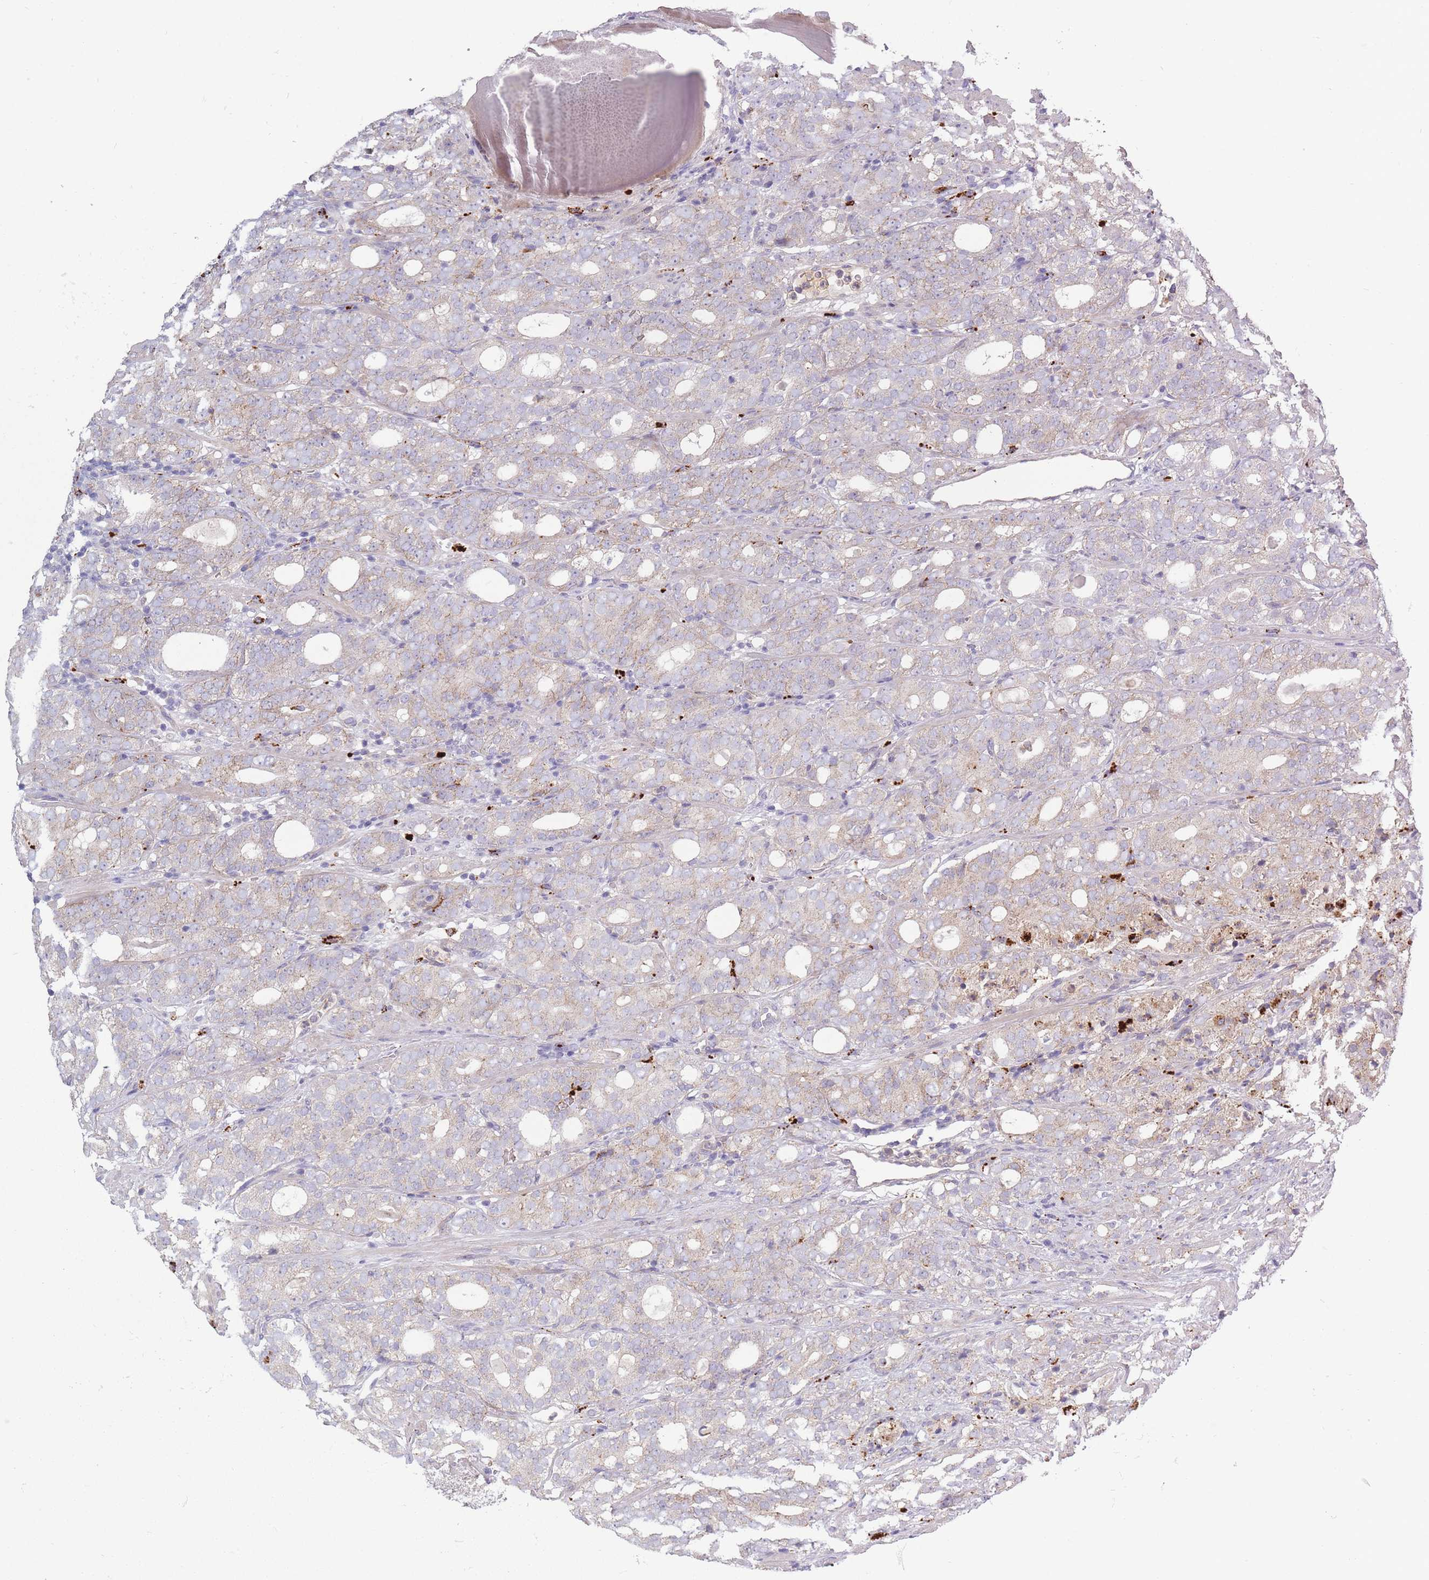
{"staining": {"intensity": "weak", "quantity": "<25%", "location": "cytoplasmic/membranous"}, "tissue": "prostate cancer", "cell_type": "Tumor cells", "image_type": "cancer", "snomed": [{"axis": "morphology", "description": "Adenocarcinoma, High grade"}, {"axis": "topography", "description": "Prostate"}], "caption": "Immunohistochemical staining of human high-grade adenocarcinoma (prostate) demonstrates no significant expression in tumor cells.", "gene": "TRIM61", "patient": {"sex": "male", "age": 64}}